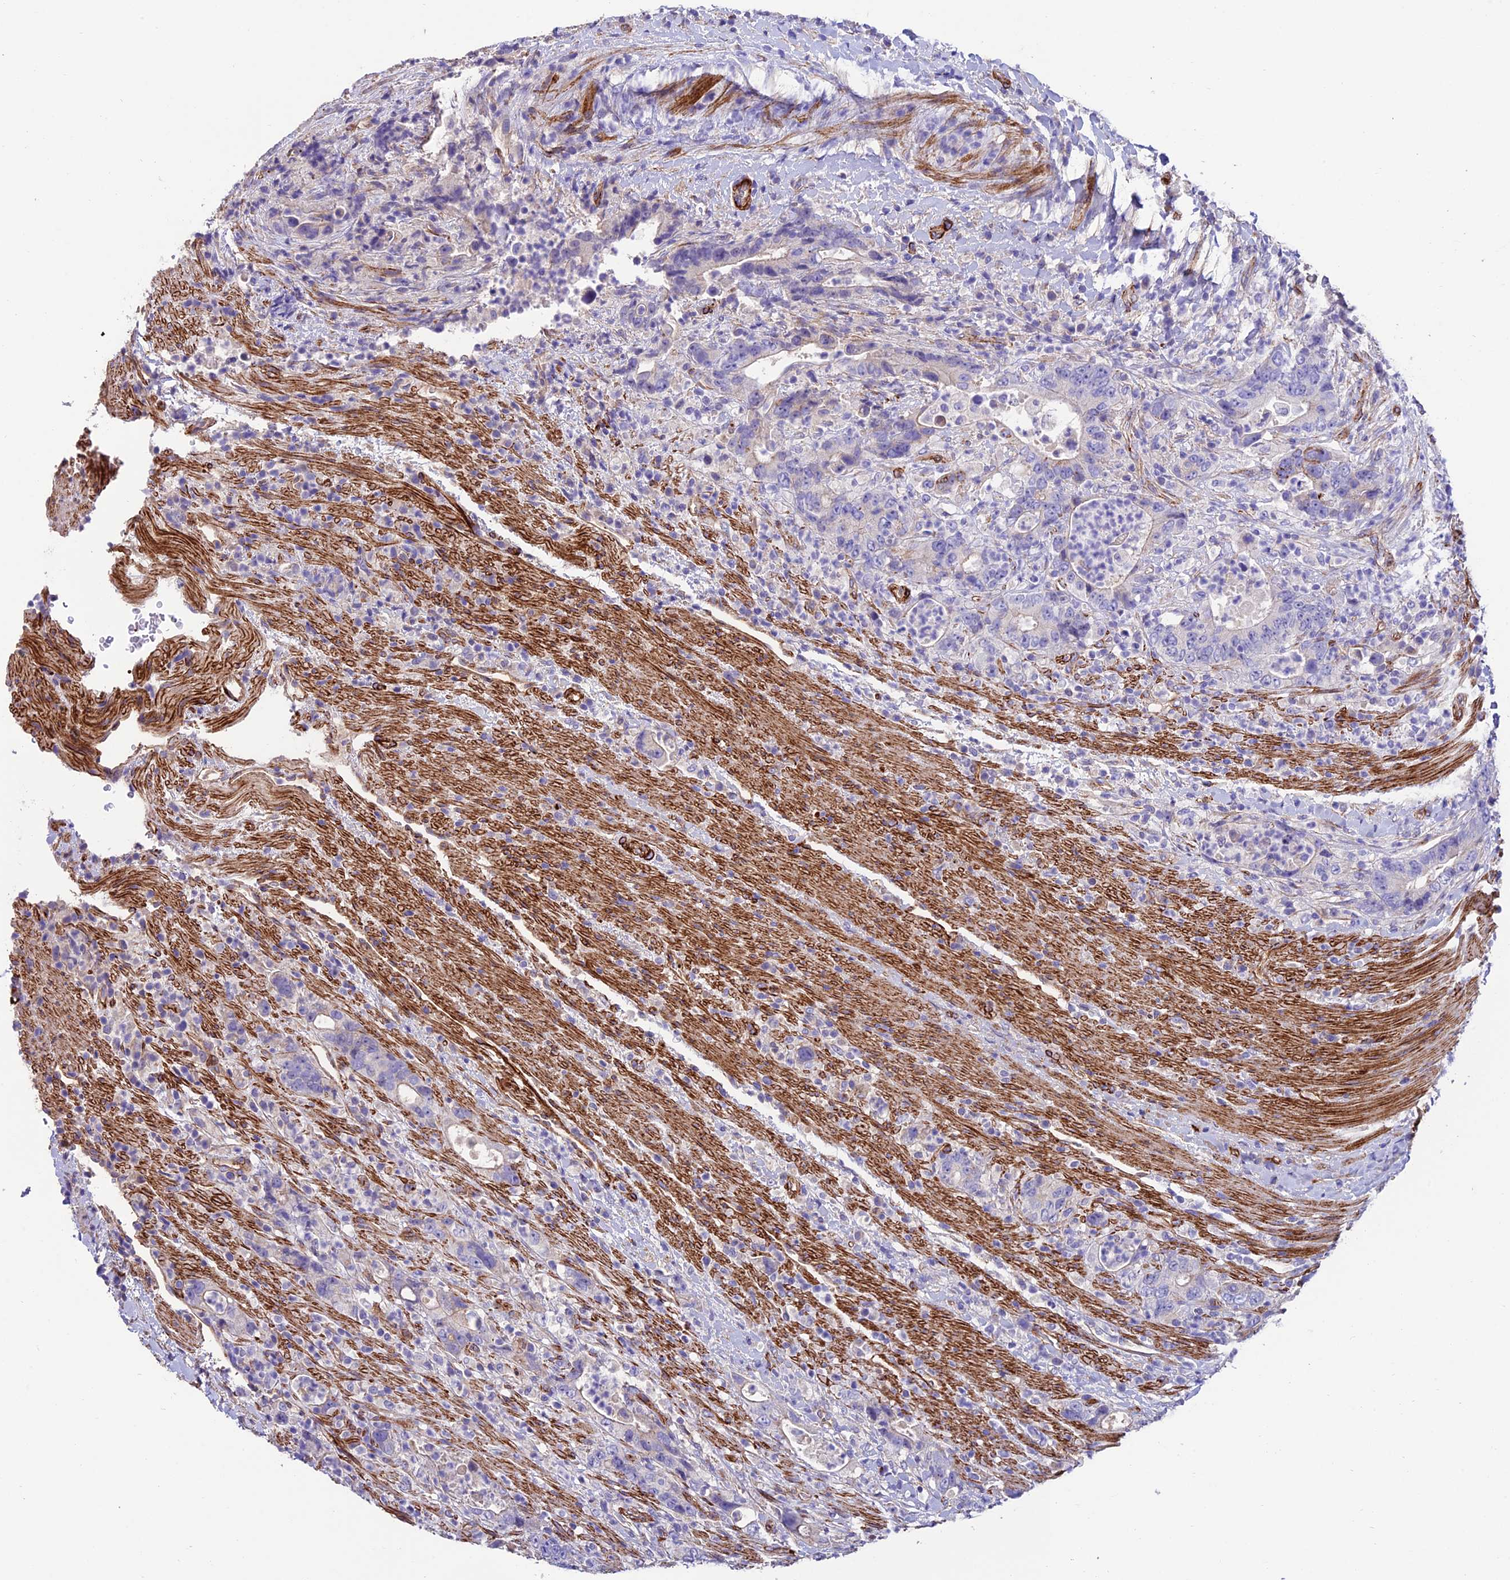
{"staining": {"intensity": "negative", "quantity": "none", "location": "none"}, "tissue": "colorectal cancer", "cell_type": "Tumor cells", "image_type": "cancer", "snomed": [{"axis": "morphology", "description": "Adenocarcinoma, NOS"}, {"axis": "topography", "description": "Colon"}], "caption": "The micrograph demonstrates no significant staining in tumor cells of colorectal cancer (adenocarcinoma).", "gene": "REX1BD", "patient": {"sex": "female", "age": 75}}